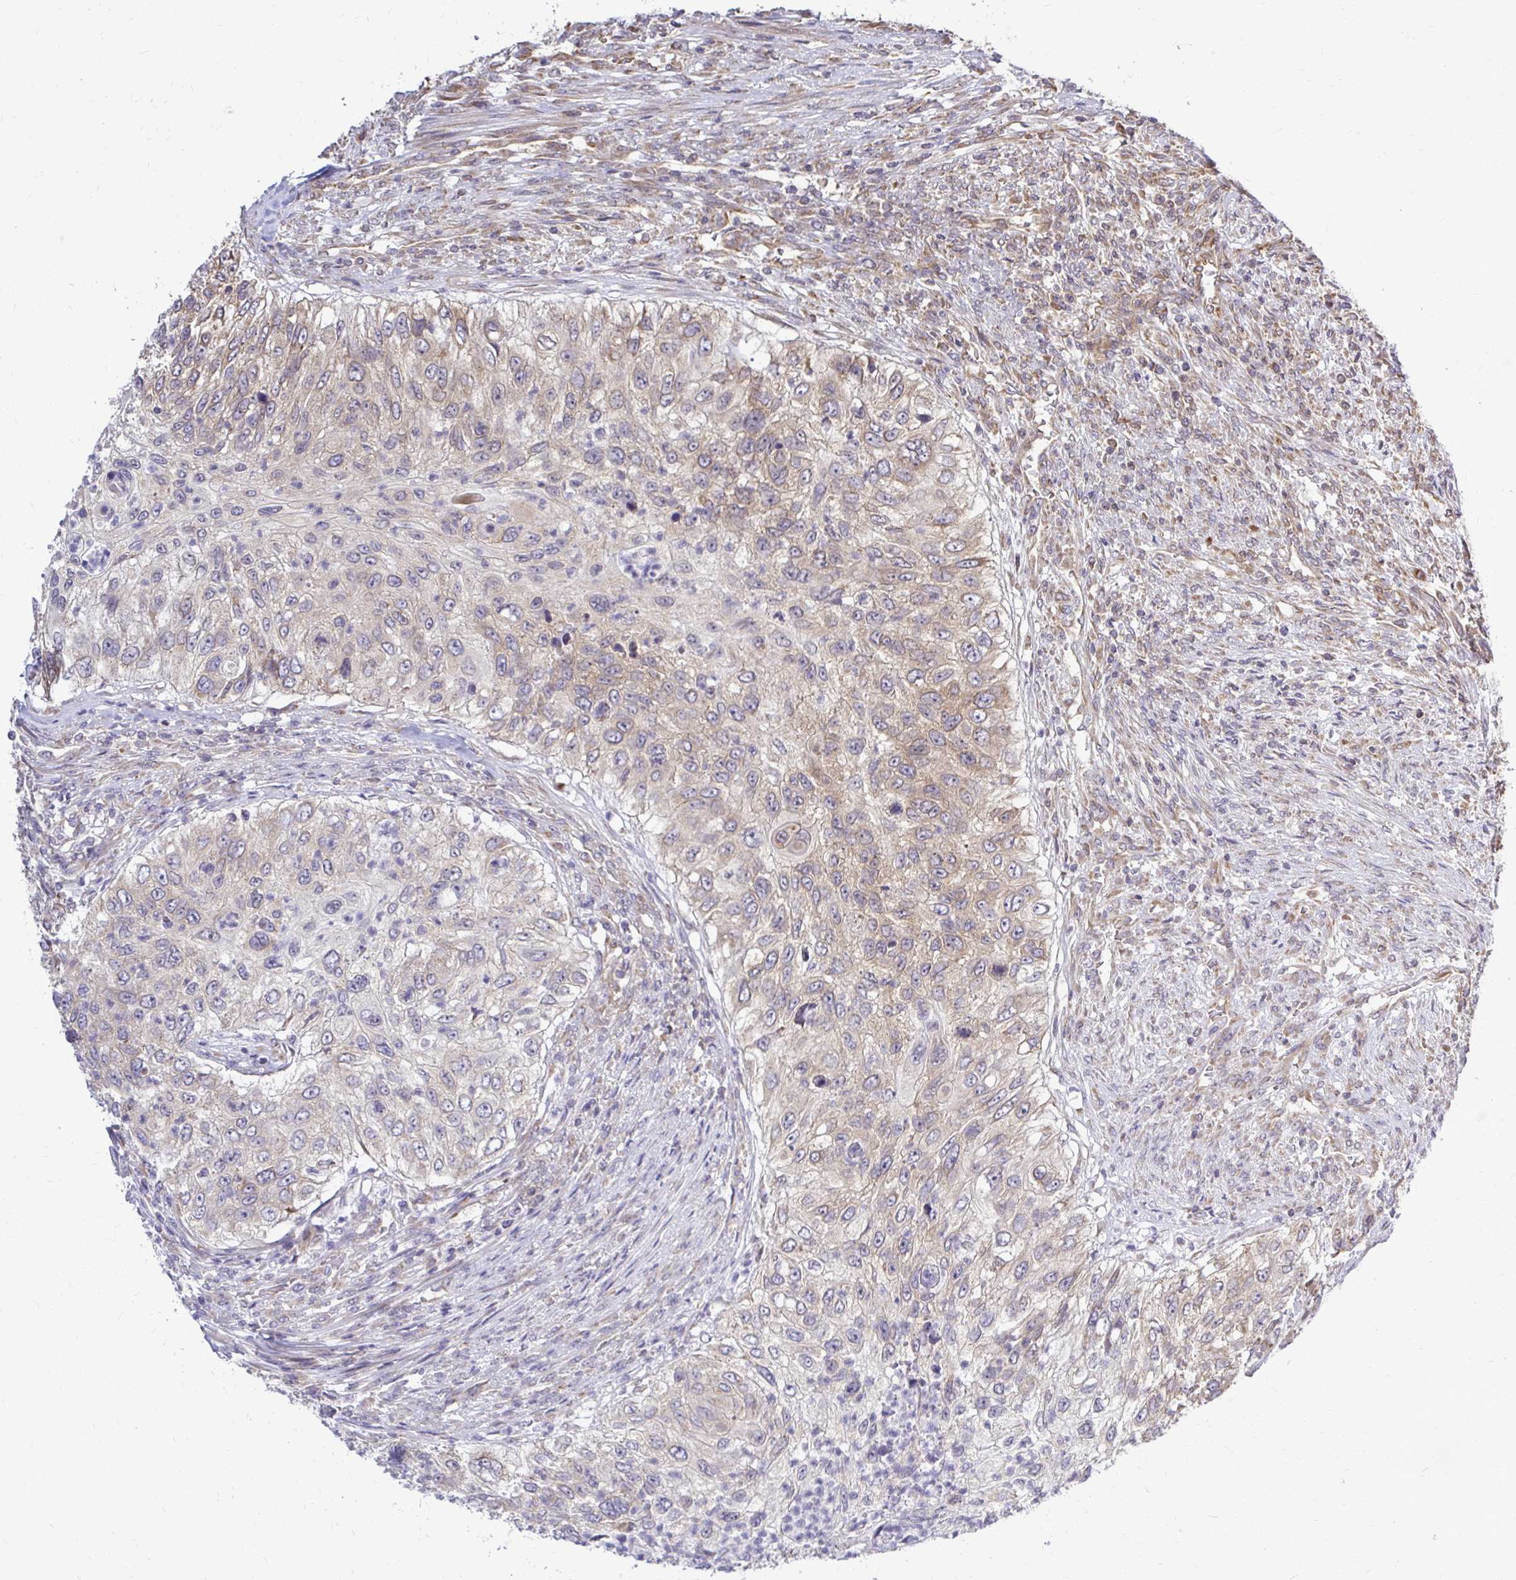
{"staining": {"intensity": "weak", "quantity": "25%-75%", "location": "cytoplasmic/membranous"}, "tissue": "urothelial cancer", "cell_type": "Tumor cells", "image_type": "cancer", "snomed": [{"axis": "morphology", "description": "Urothelial carcinoma, High grade"}, {"axis": "topography", "description": "Urinary bladder"}], "caption": "IHC of human urothelial carcinoma (high-grade) demonstrates low levels of weak cytoplasmic/membranous positivity in about 25%-75% of tumor cells.", "gene": "FMR1", "patient": {"sex": "female", "age": 60}}